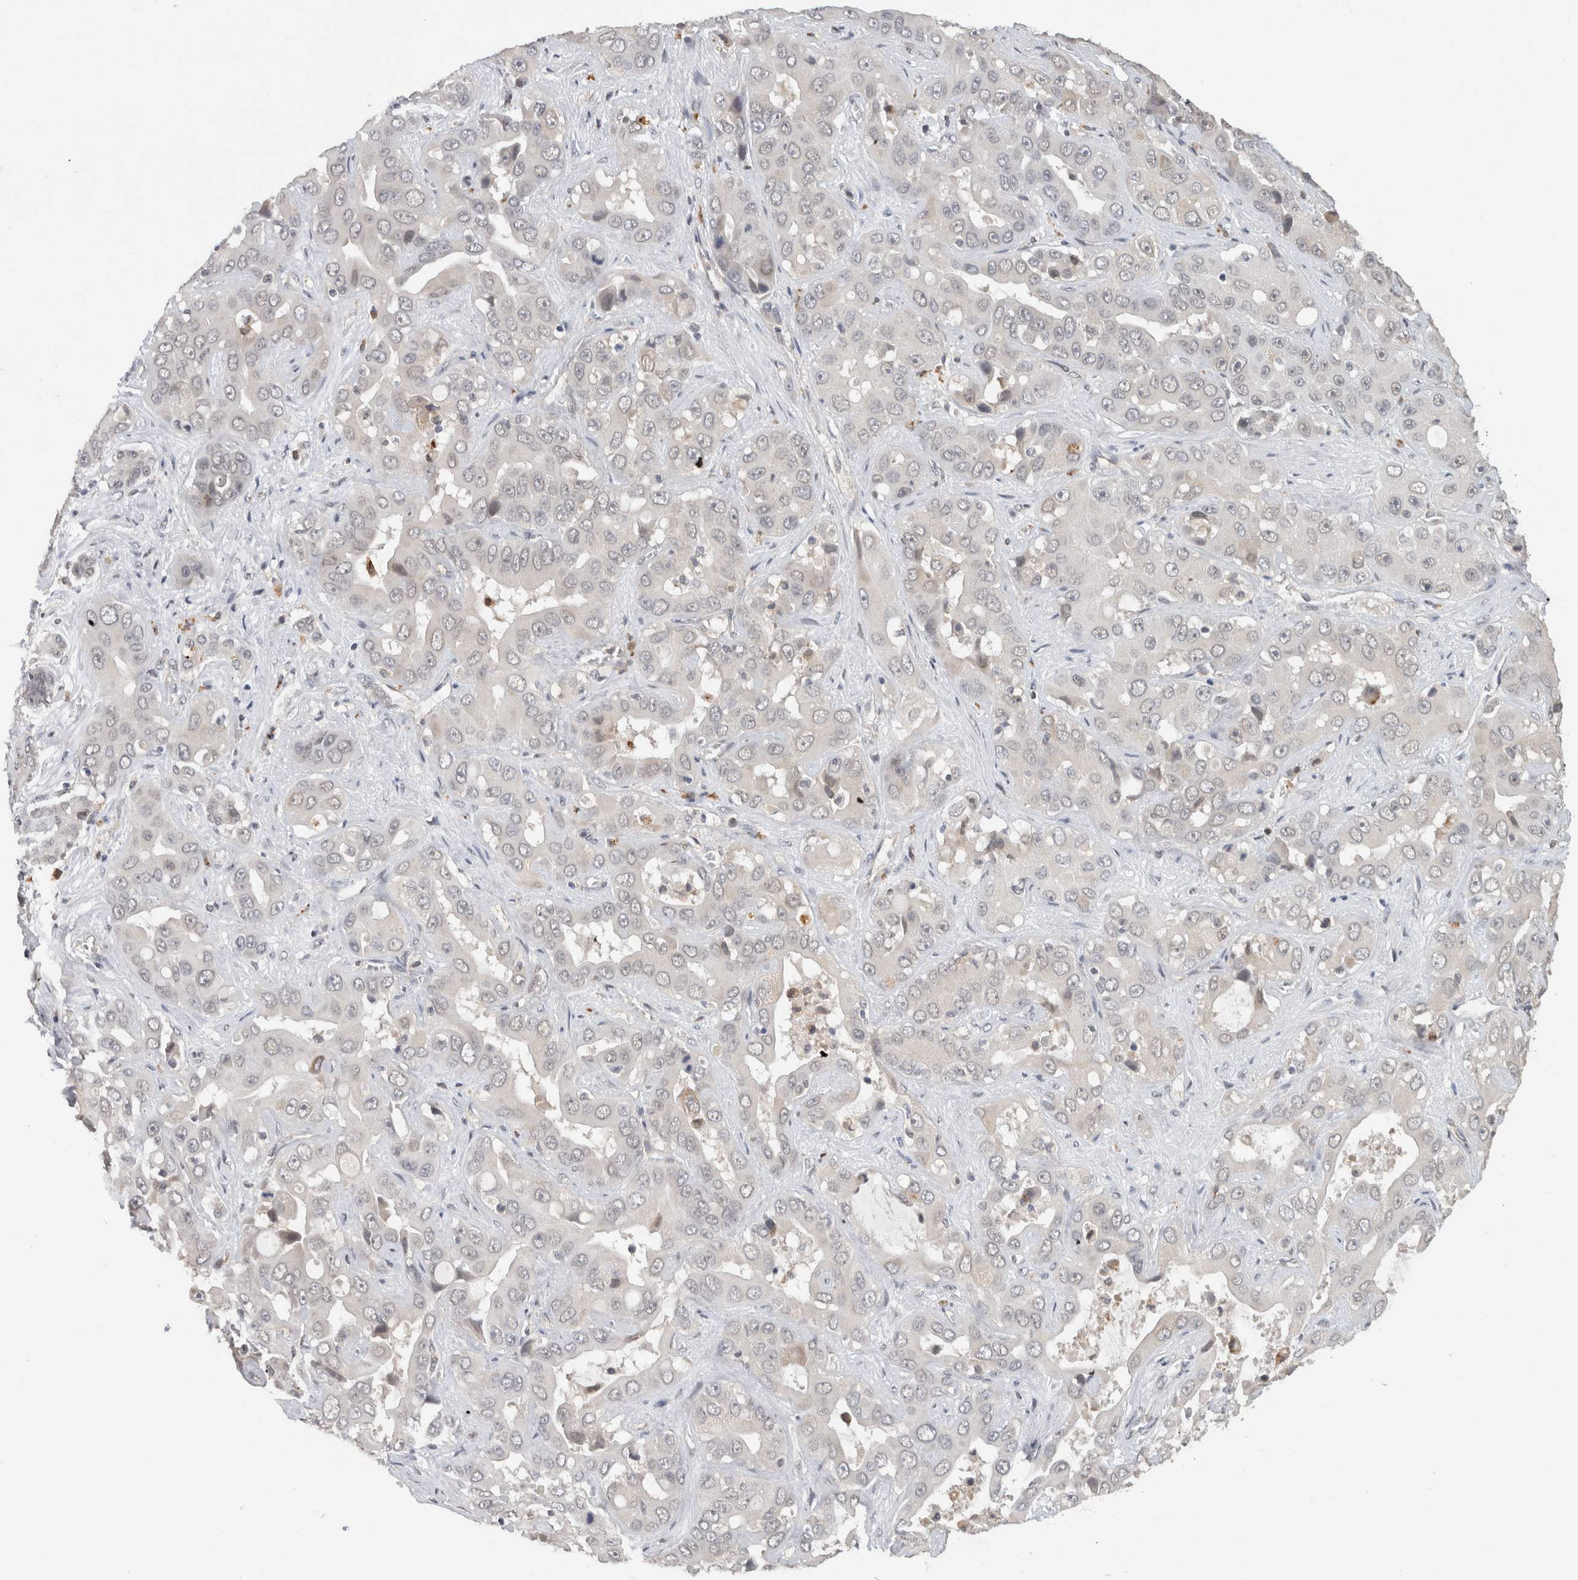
{"staining": {"intensity": "negative", "quantity": "none", "location": "none"}, "tissue": "liver cancer", "cell_type": "Tumor cells", "image_type": "cancer", "snomed": [{"axis": "morphology", "description": "Cholangiocarcinoma"}, {"axis": "topography", "description": "Liver"}], "caption": "DAB (3,3'-diaminobenzidine) immunohistochemical staining of human liver cholangiocarcinoma exhibits no significant positivity in tumor cells.", "gene": "PRXL2A", "patient": {"sex": "female", "age": 52}}